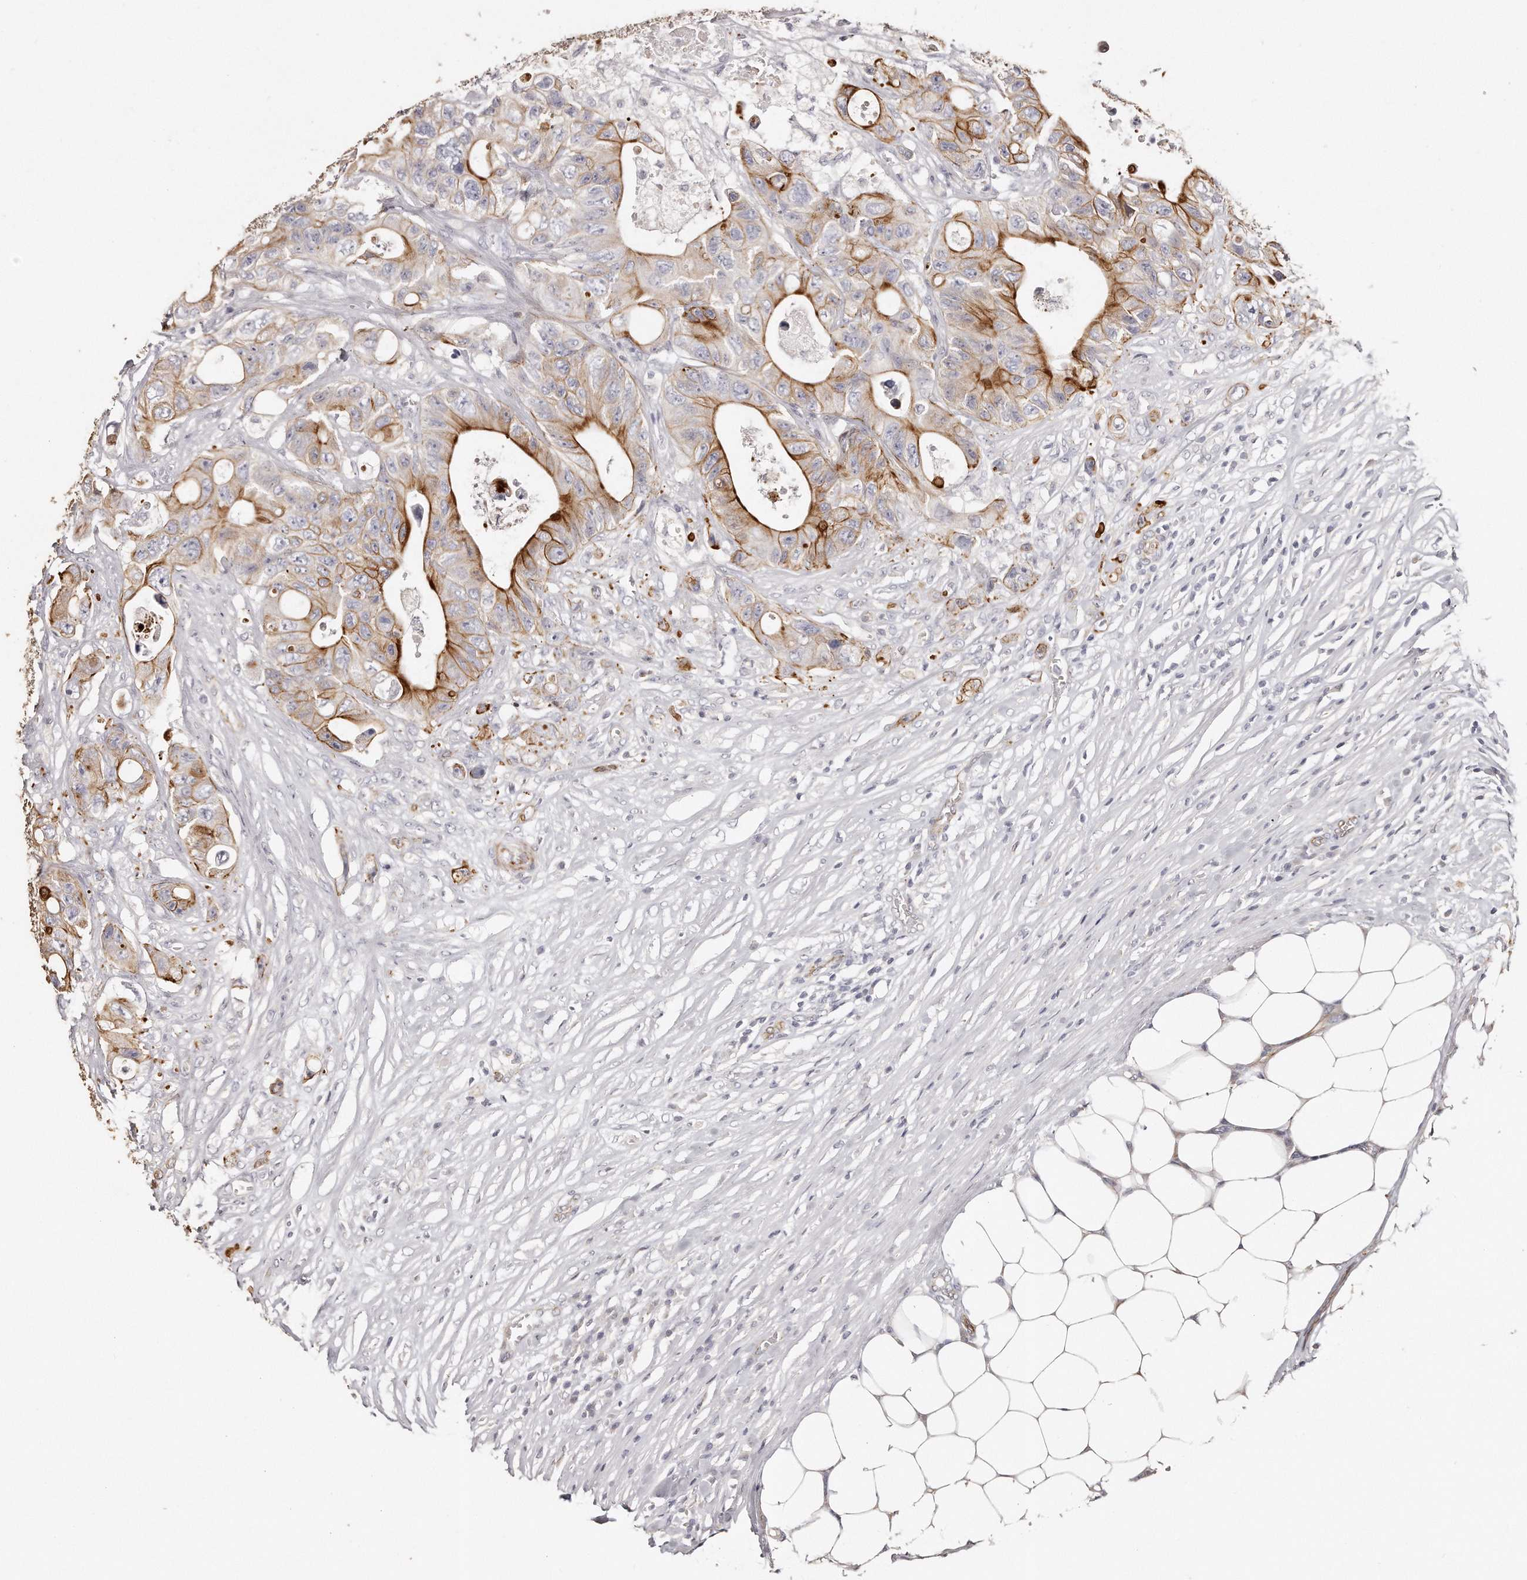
{"staining": {"intensity": "moderate", "quantity": ">75%", "location": "cytoplasmic/membranous"}, "tissue": "colorectal cancer", "cell_type": "Tumor cells", "image_type": "cancer", "snomed": [{"axis": "morphology", "description": "Adenocarcinoma, NOS"}, {"axis": "topography", "description": "Colon"}], "caption": "This is a micrograph of IHC staining of colorectal cancer, which shows moderate staining in the cytoplasmic/membranous of tumor cells.", "gene": "ZYG11A", "patient": {"sex": "female", "age": 46}}